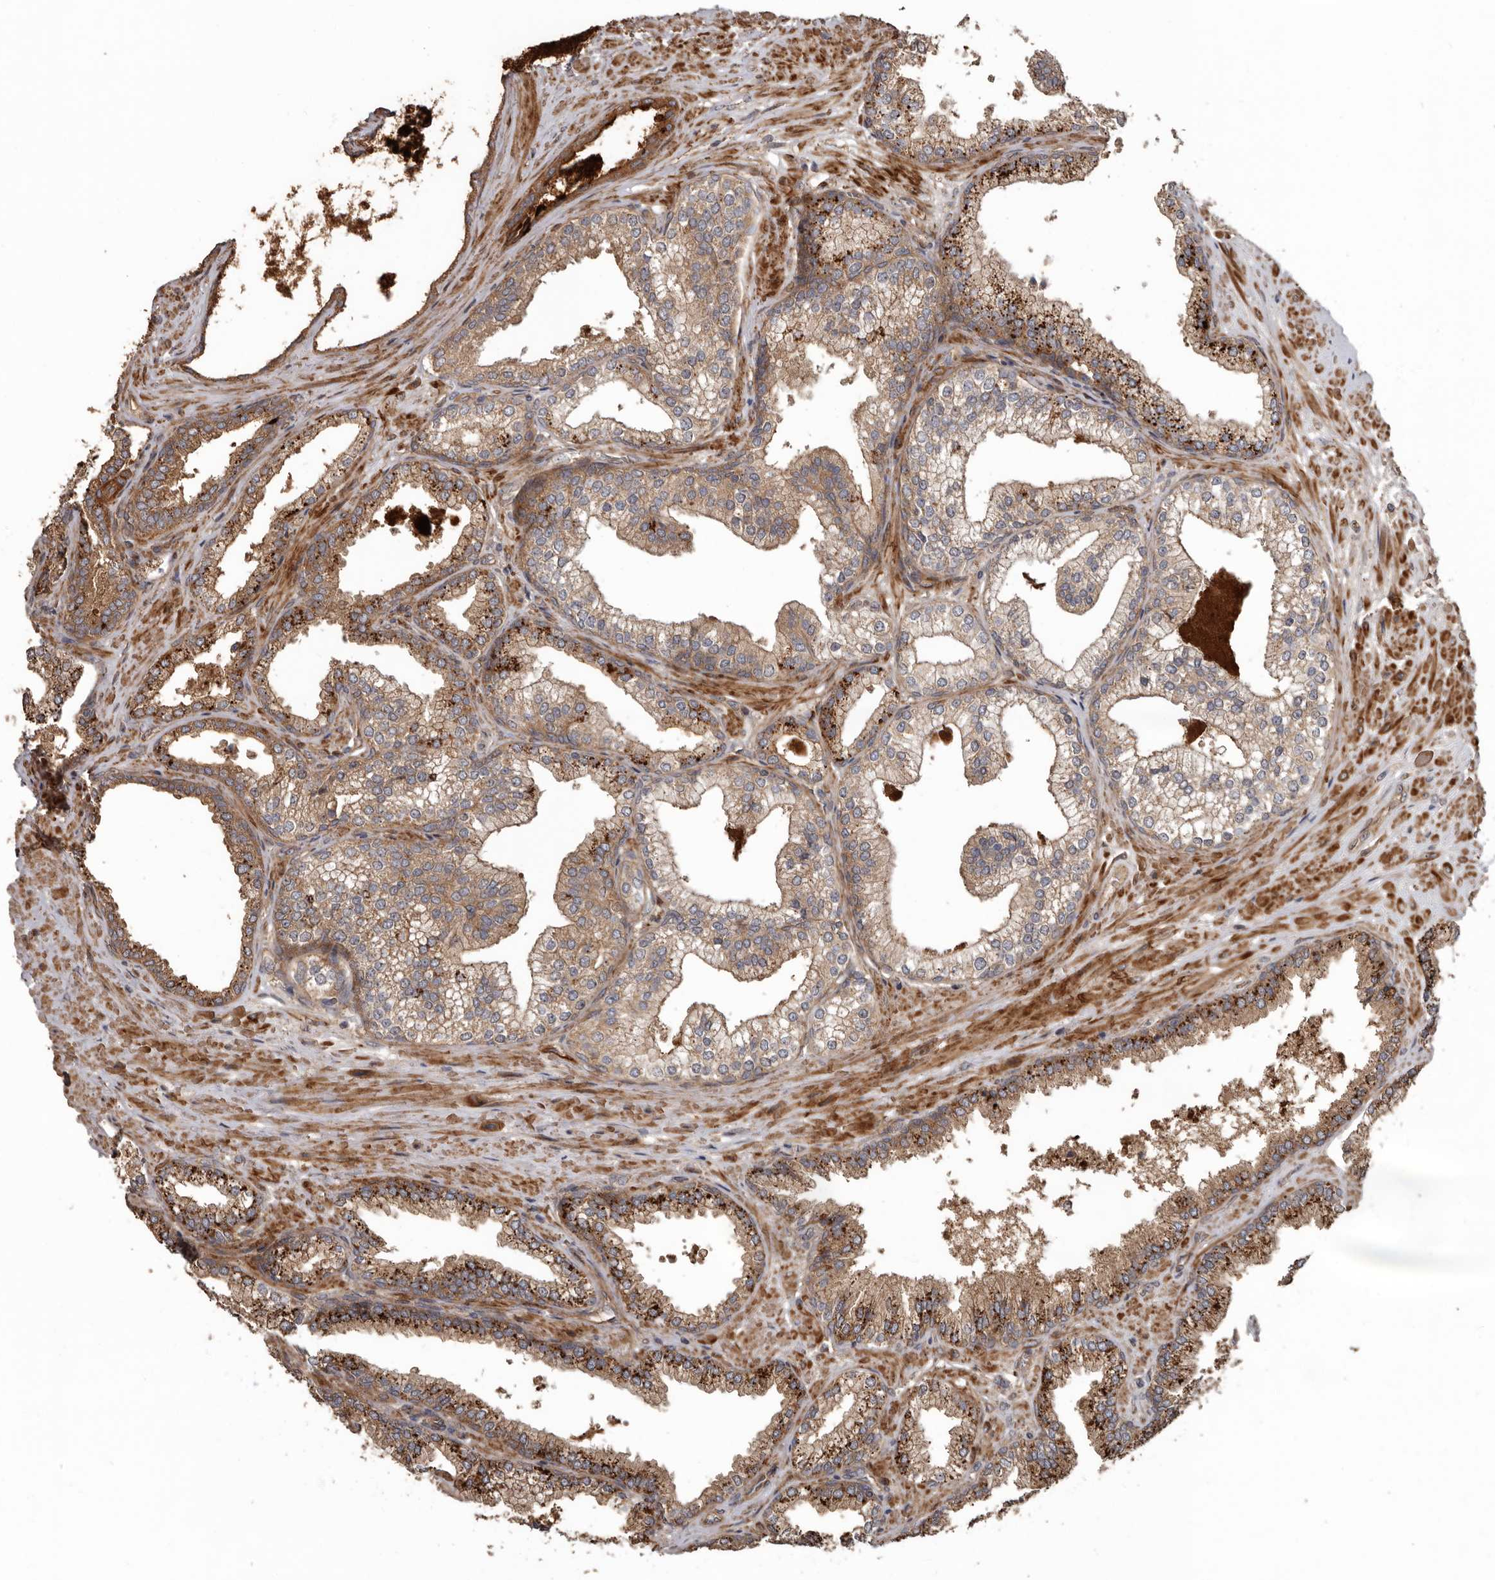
{"staining": {"intensity": "moderate", "quantity": ">75%", "location": "cytoplasmic/membranous"}, "tissue": "prostate cancer", "cell_type": "Tumor cells", "image_type": "cancer", "snomed": [{"axis": "morphology", "description": "Adenocarcinoma, Low grade"}, {"axis": "topography", "description": "Prostate"}], "caption": "A brown stain shows moderate cytoplasmic/membranous staining of a protein in adenocarcinoma (low-grade) (prostate) tumor cells.", "gene": "ARHGEF5", "patient": {"sex": "male", "age": 71}}